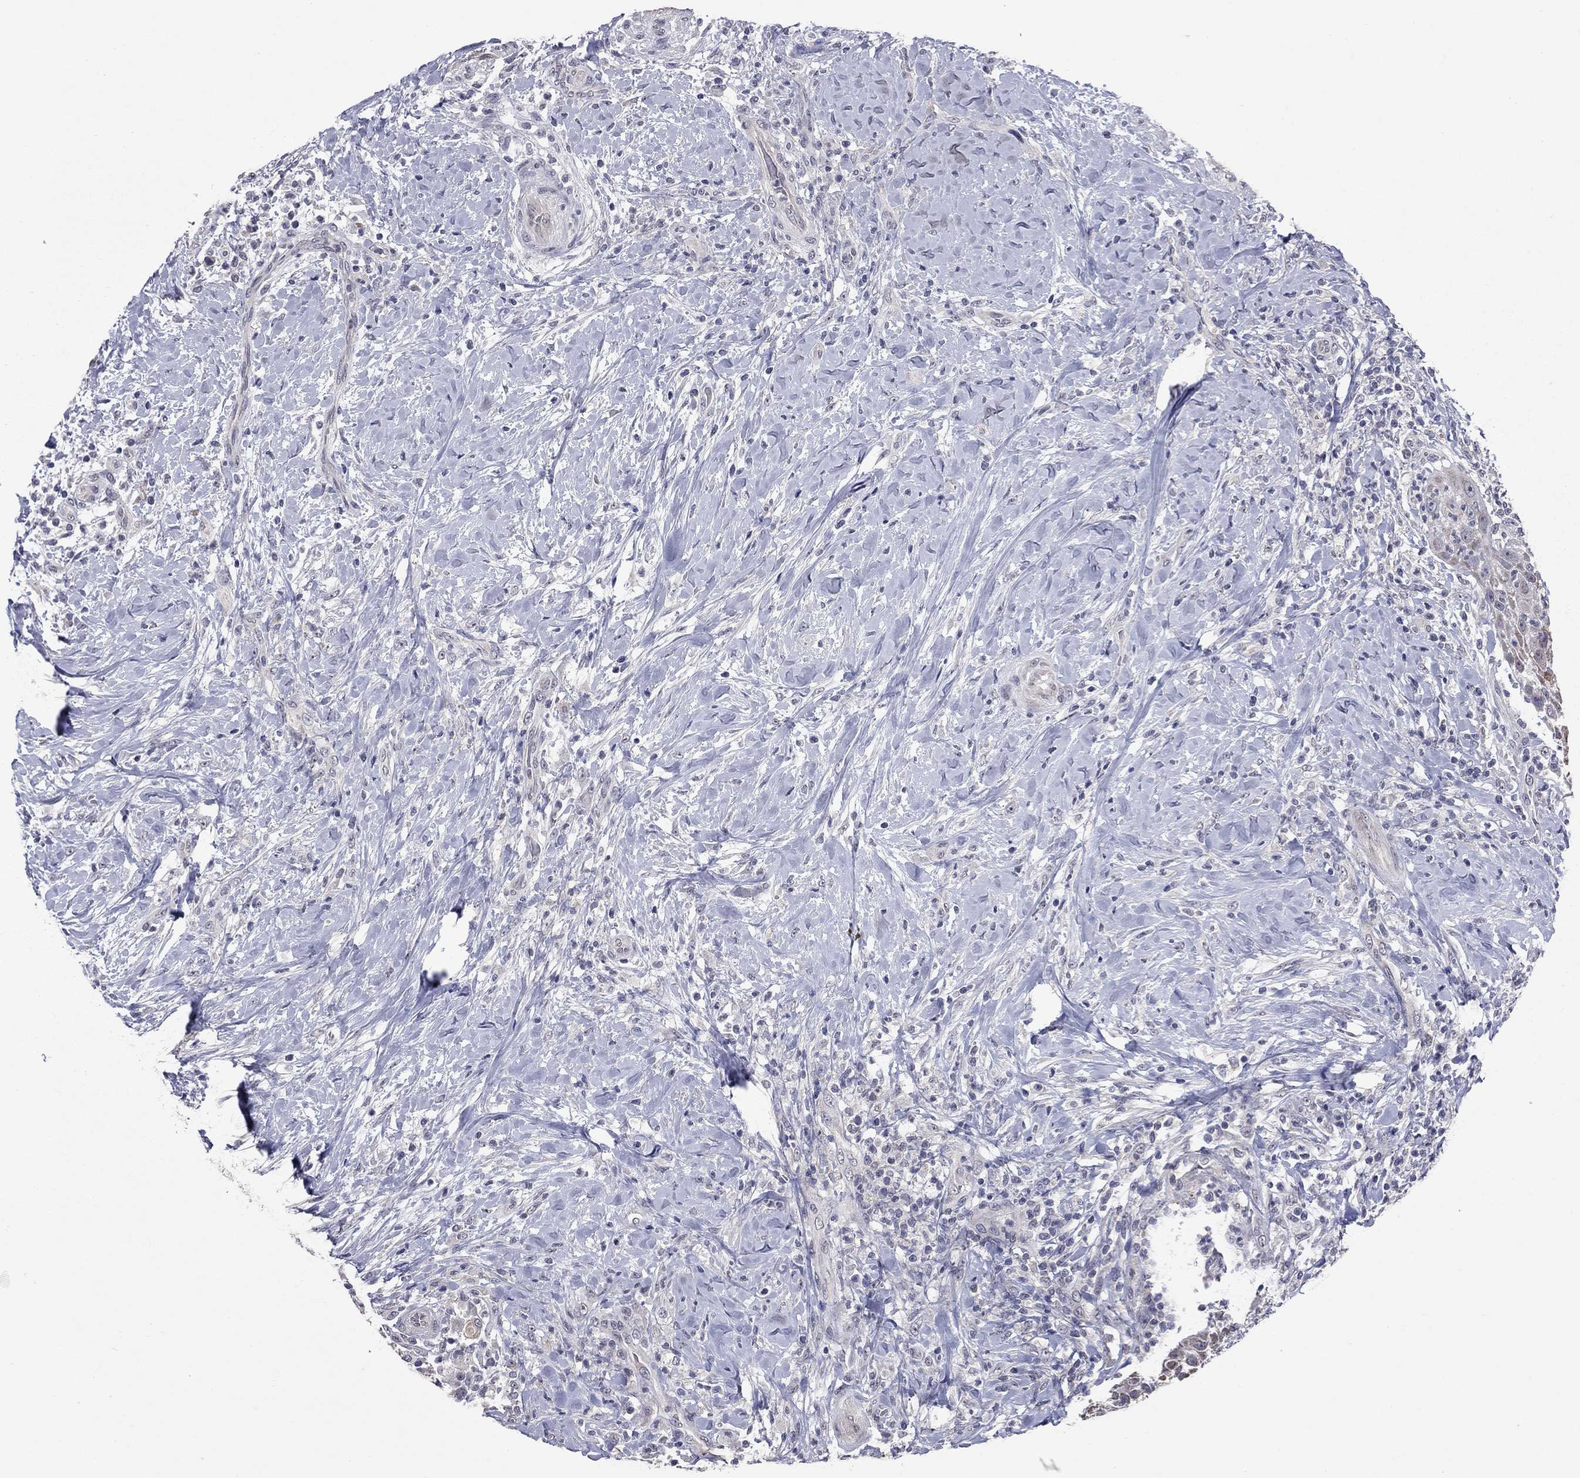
{"staining": {"intensity": "moderate", "quantity": "25%-75%", "location": "cytoplasmic/membranous"}, "tissue": "head and neck cancer", "cell_type": "Tumor cells", "image_type": "cancer", "snomed": [{"axis": "morphology", "description": "Squamous cell carcinoma, NOS"}, {"axis": "topography", "description": "Head-Neck"}], "caption": "Immunohistochemical staining of head and neck cancer (squamous cell carcinoma) demonstrates medium levels of moderate cytoplasmic/membranous expression in approximately 25%-75% of tumor cells. (DAB (3,3'-diaminobenzidine) IHC with brightfield microscopy, high magnification).", "gene": "SHOC2", "patient": {"sex": "male", "age": 69}}